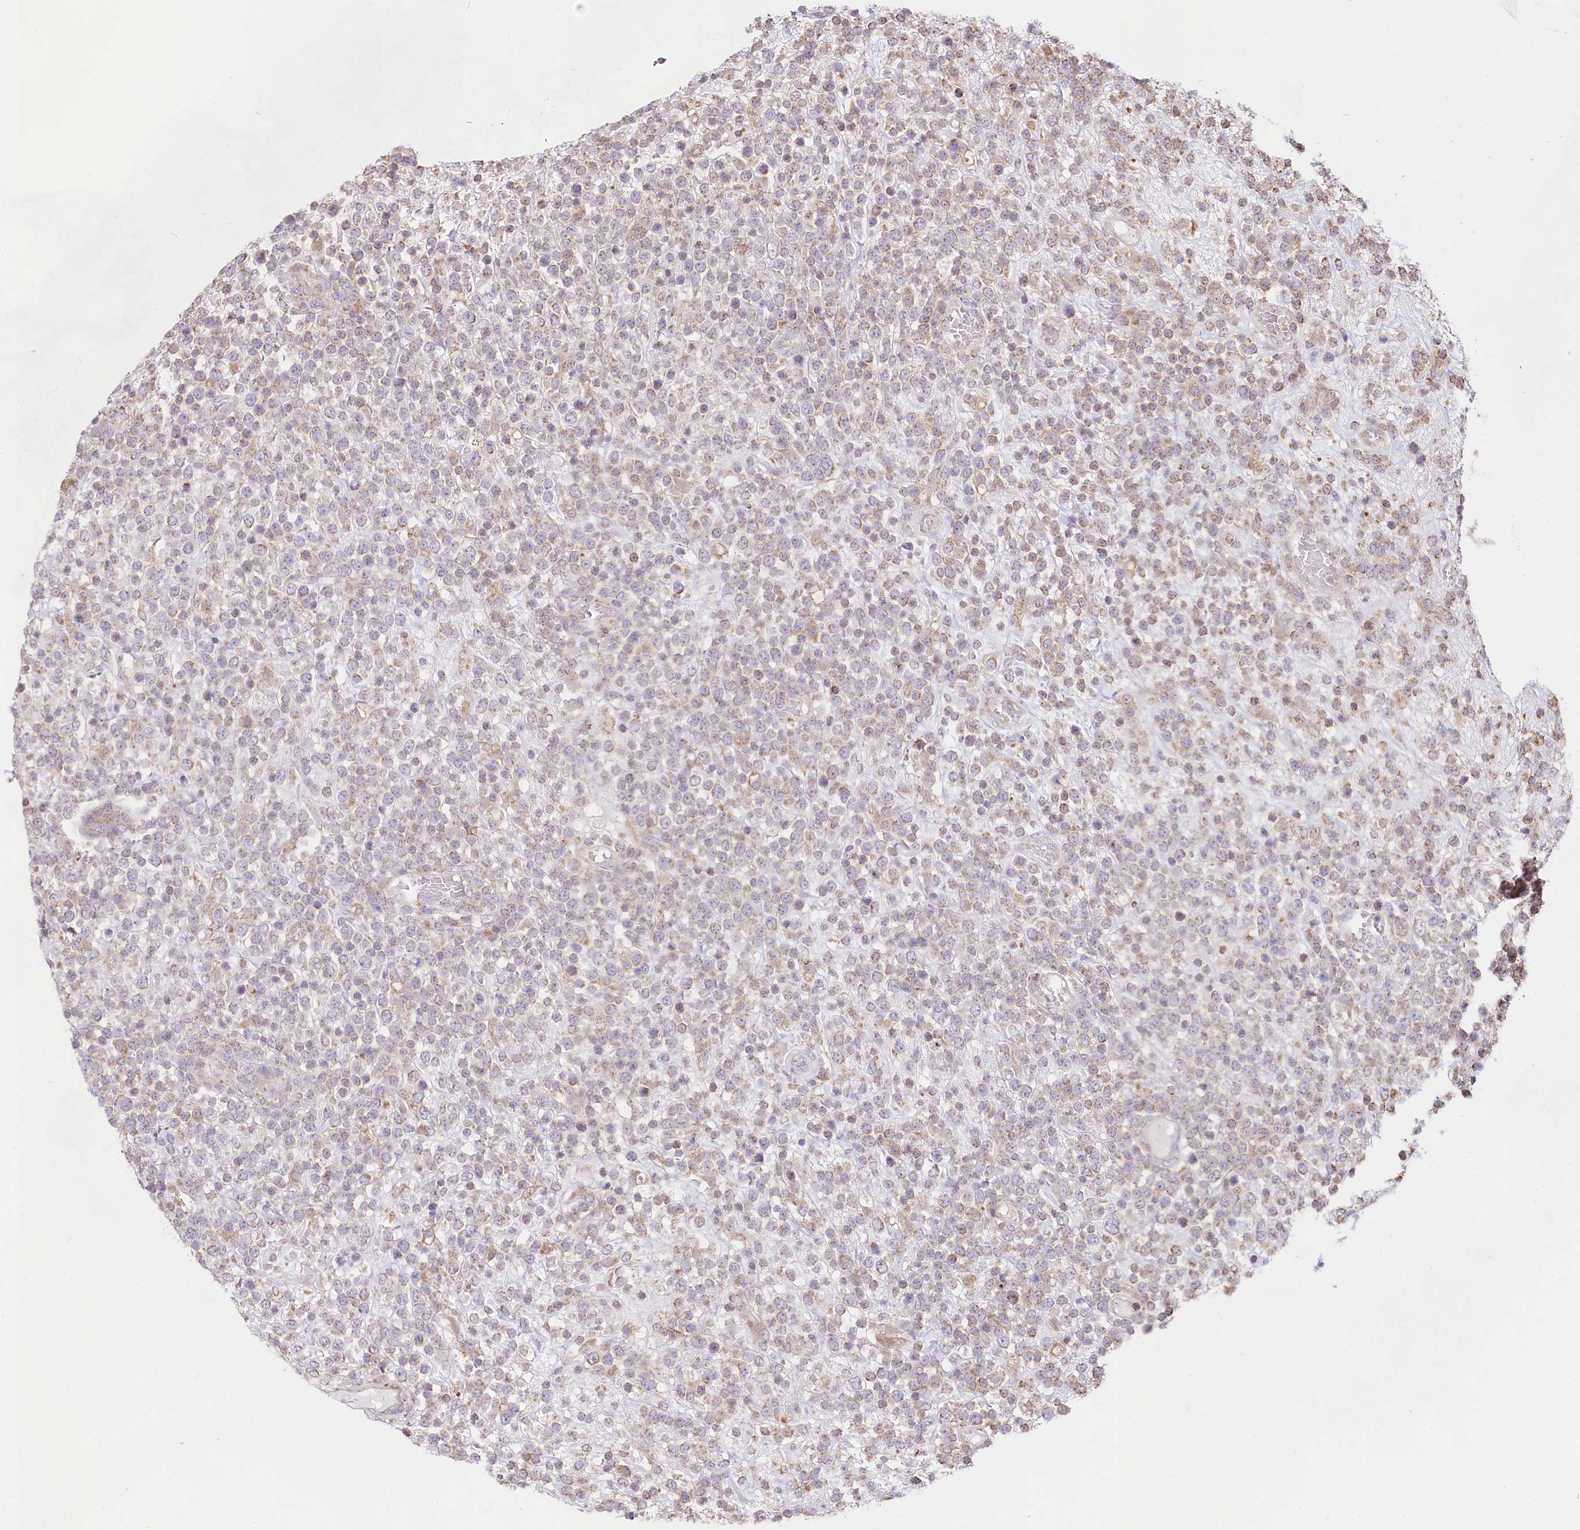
{"staining": {"intensity": "weak", "quantity": ">75%", "location": "cytoplasmic/membranous"}, "tissue": "lymphoma", "cell_type": "Tumor cells", "image_type": "cancer", "snomed": [{"axis": "morphology", "description": "Malignant lymphoma, non-Hodgkin's type, High grade"}, {"axis": "topography", "description": "Colon"}], "caption": "Immunohistochemical staining of human lymphoma displays weak cytoplasmic/membranous protein expression in approximately >75% of tumor cells.", "gene": "TASOR2", "patient": {"sex": "female", "age": 53}}